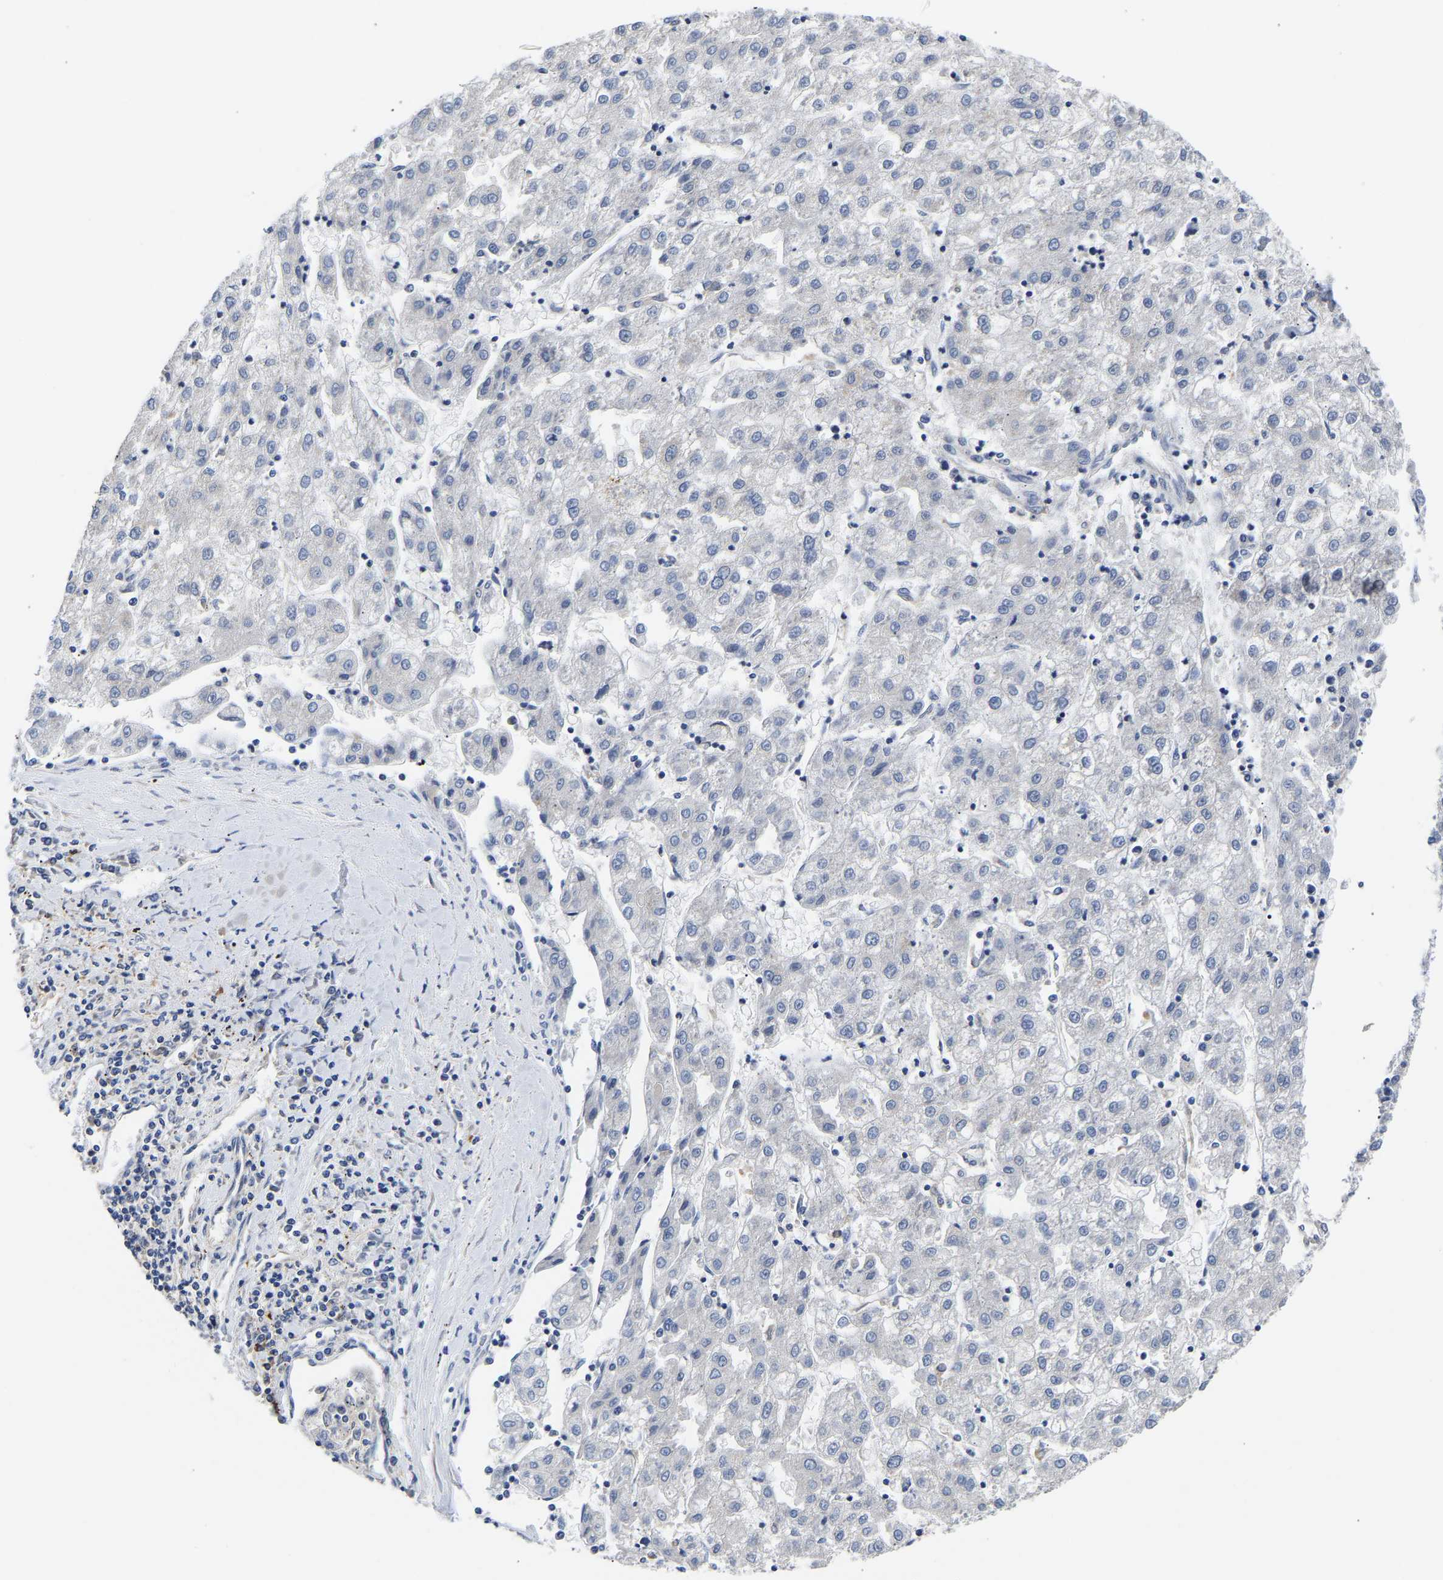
{"staining": {"intensity": "negative", "quantity": "none", "location": "none"}, "tissue": "liver cancer", "cell_type": "Tumor cells", "image_type": "cancer", "snomed": [{"axis": "morphology", "description": "Carcinoma, Hepatocellular, NOS"}, {"axis": "topography", "description": "Liver"}], "caption": "High power microscopy image of an immunohistochemistry micrograph of liver hepatocellular carcinoma, revealing no significant staining in tumor cells.", "gene": "CCDC6", "patient": {"sex": "male", "age": 72}}